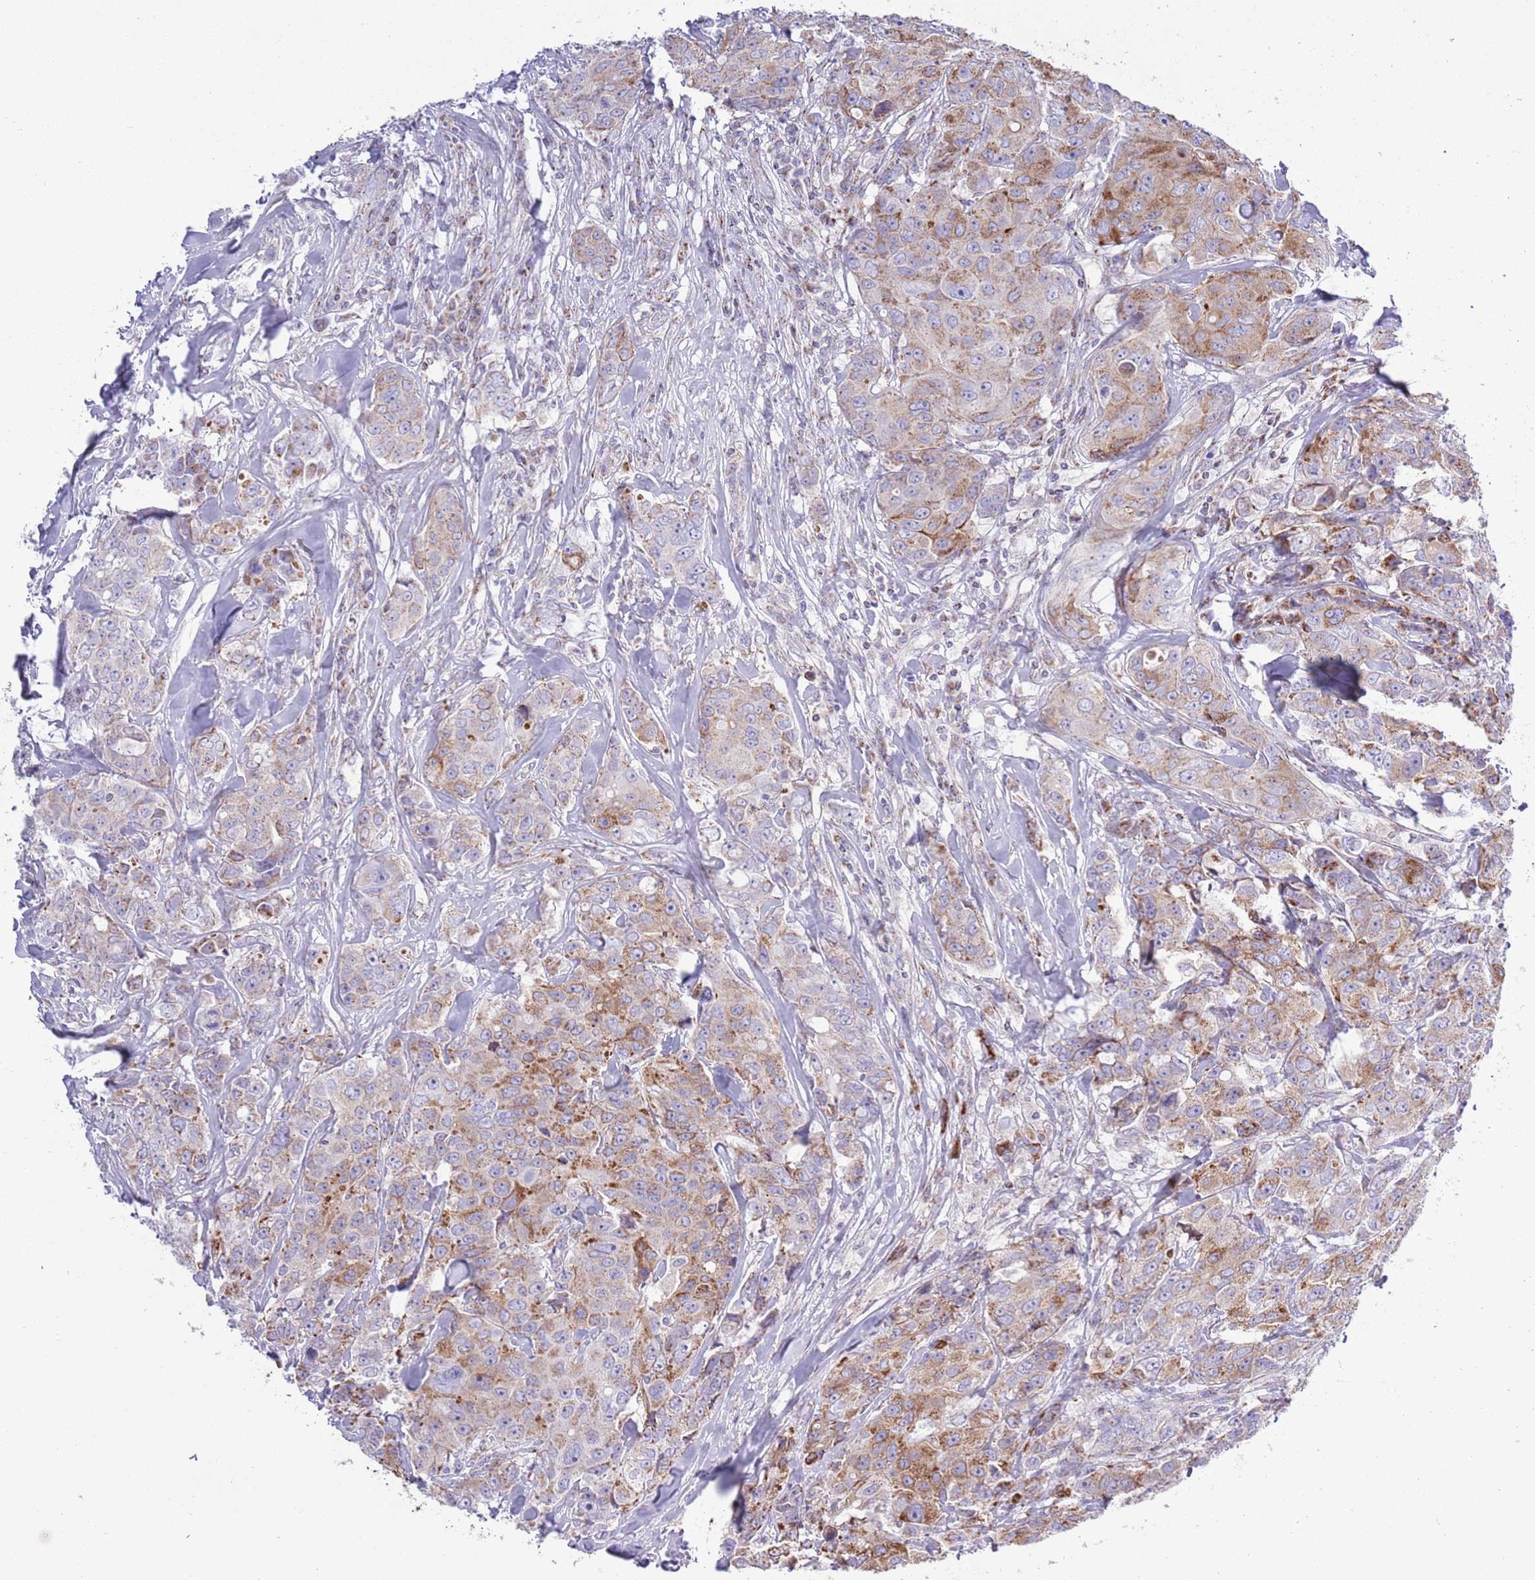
{"staining": {"intensity": "moderate", "quantity": "25%-75%", "location": "cytoplasmic/membranous"}, "tissue": "breast cancer", "cell_type": "Tumor cells", "image_type": "cancer", "snomed": [{"axis": "morphology", "description": "Duct carcinoma"}, {"axis": "topography", "description": "Breast"}], "caption": "A medium amount of moderate cytoplasmic/membranous expression is identified in about 25%-75% of tumor cells in breast cancer (intraductal carcinoma) tissue. (IHC, brightfield microscopy, high magnification).", "gene": "ATP6V1B1", "patient": {"sex": "female", "age": 43}}